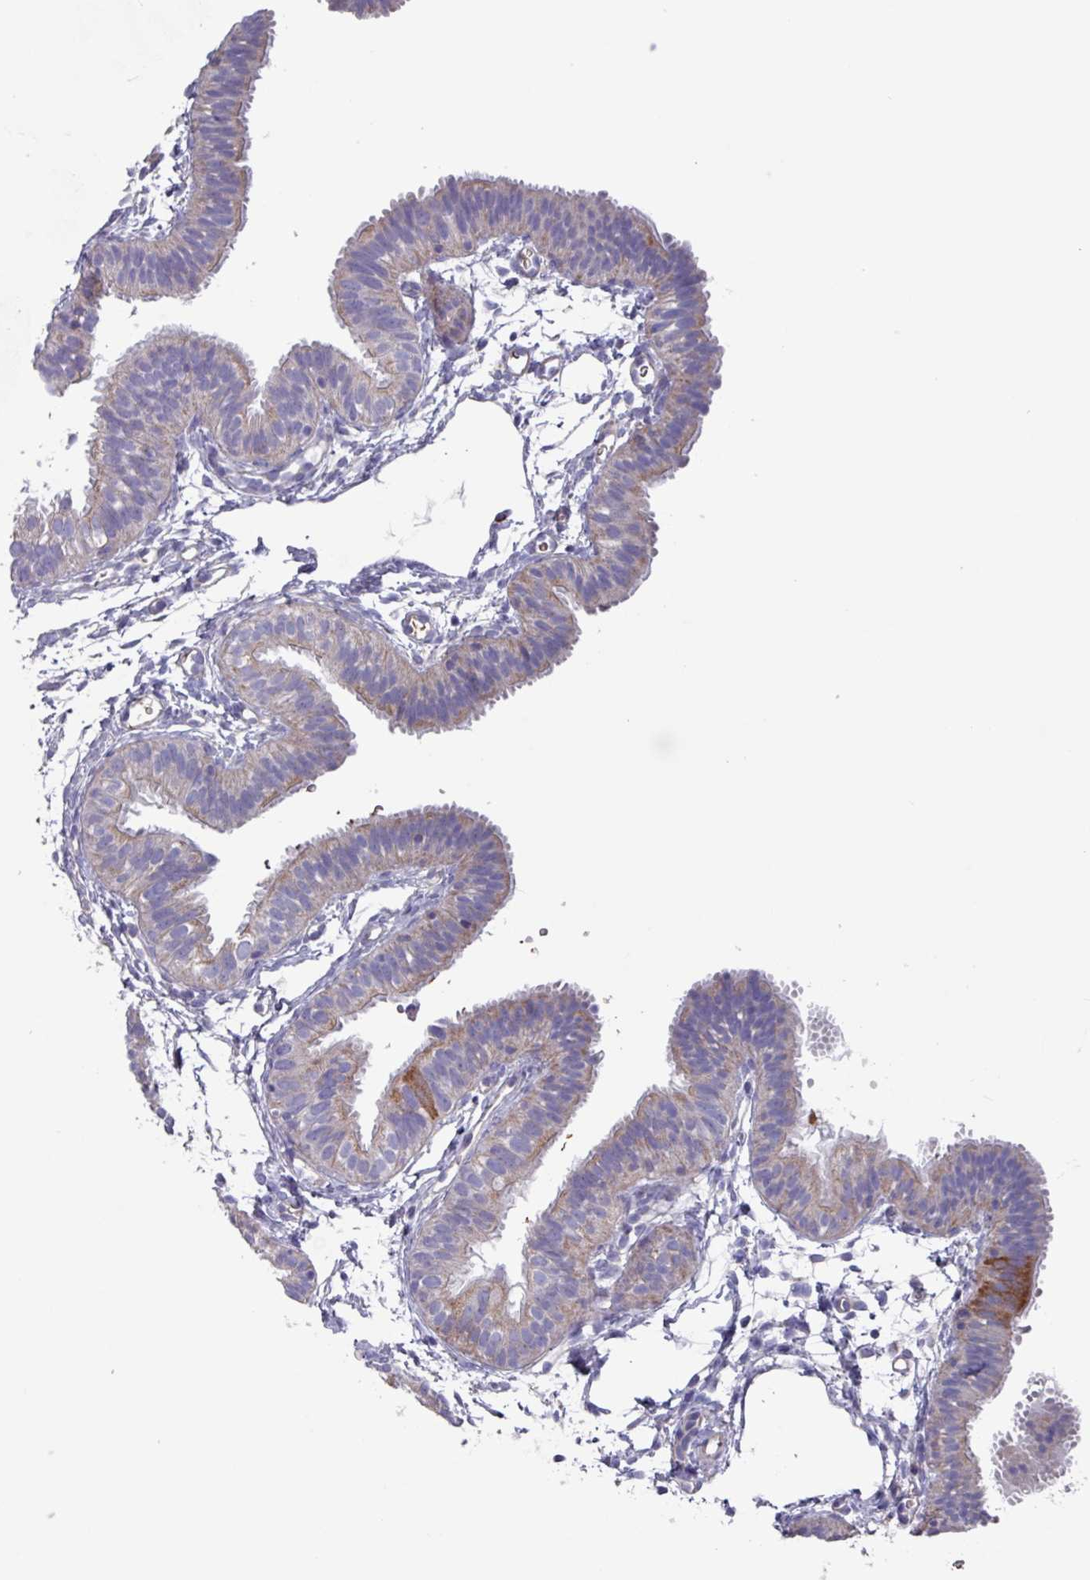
{"staining": {"intensity": "moderate", "quantity": "25%-75%", "location": "cytoplasmic/membranous"}, "tissue": "fallopian tube", "cell_type": "Glandular cells", "image_type": "normal", "snomed": [{"axis": "morphology", "description": "Normal tissue, NOS"}, {"axis": "topography", "description": "Fallopian tube"}], "caption": "The image shows immunohistochemical staining of benign fallopian tube. There is moderate cytoplasmic/membranous staining is seen in about 25%-75% of glandular cells.", "gene": "UQCC2", "patient": {"sex": "female", "age": 35}}